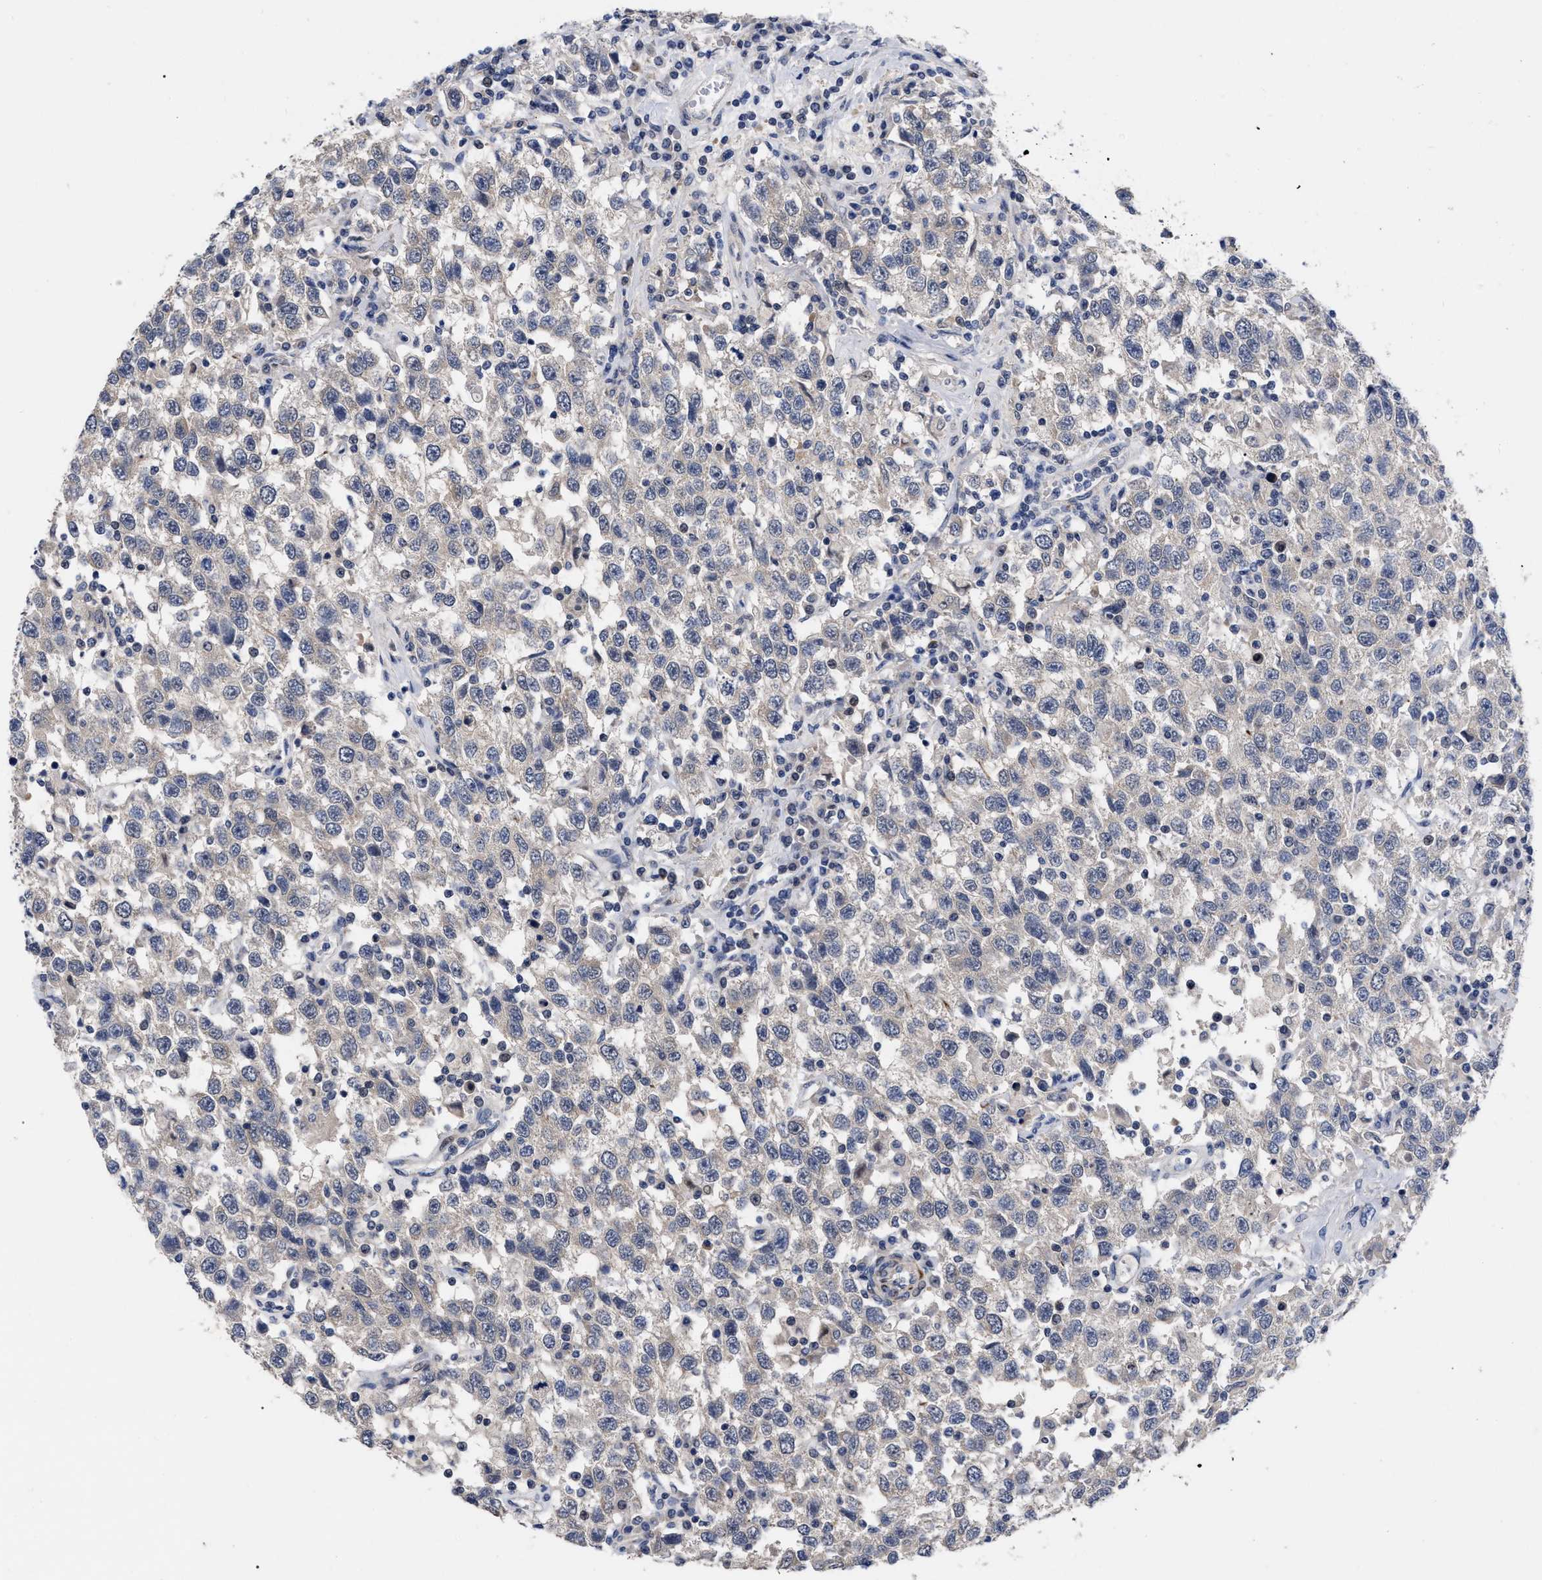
{"staining": {"intensity": "negative", "quantity": "none", "location": "none"}, "tissue": "testis cancer", "cell_type": "Tumor cells", "image_type": "cancer", "snomed": [{"axis": "morphology", "description": "Seminoma, NOS"}, {"axis": "topography", "description": "Testis"}], "caption": "A photomicrograph of testis cancer (seminoma) stained for a protein demonstrates no brown staining in tumor cells. (DAB immunohistochemistry, high magnification).", "gene": "CCN5", "patient": {"sex": "male", "age": 41}}